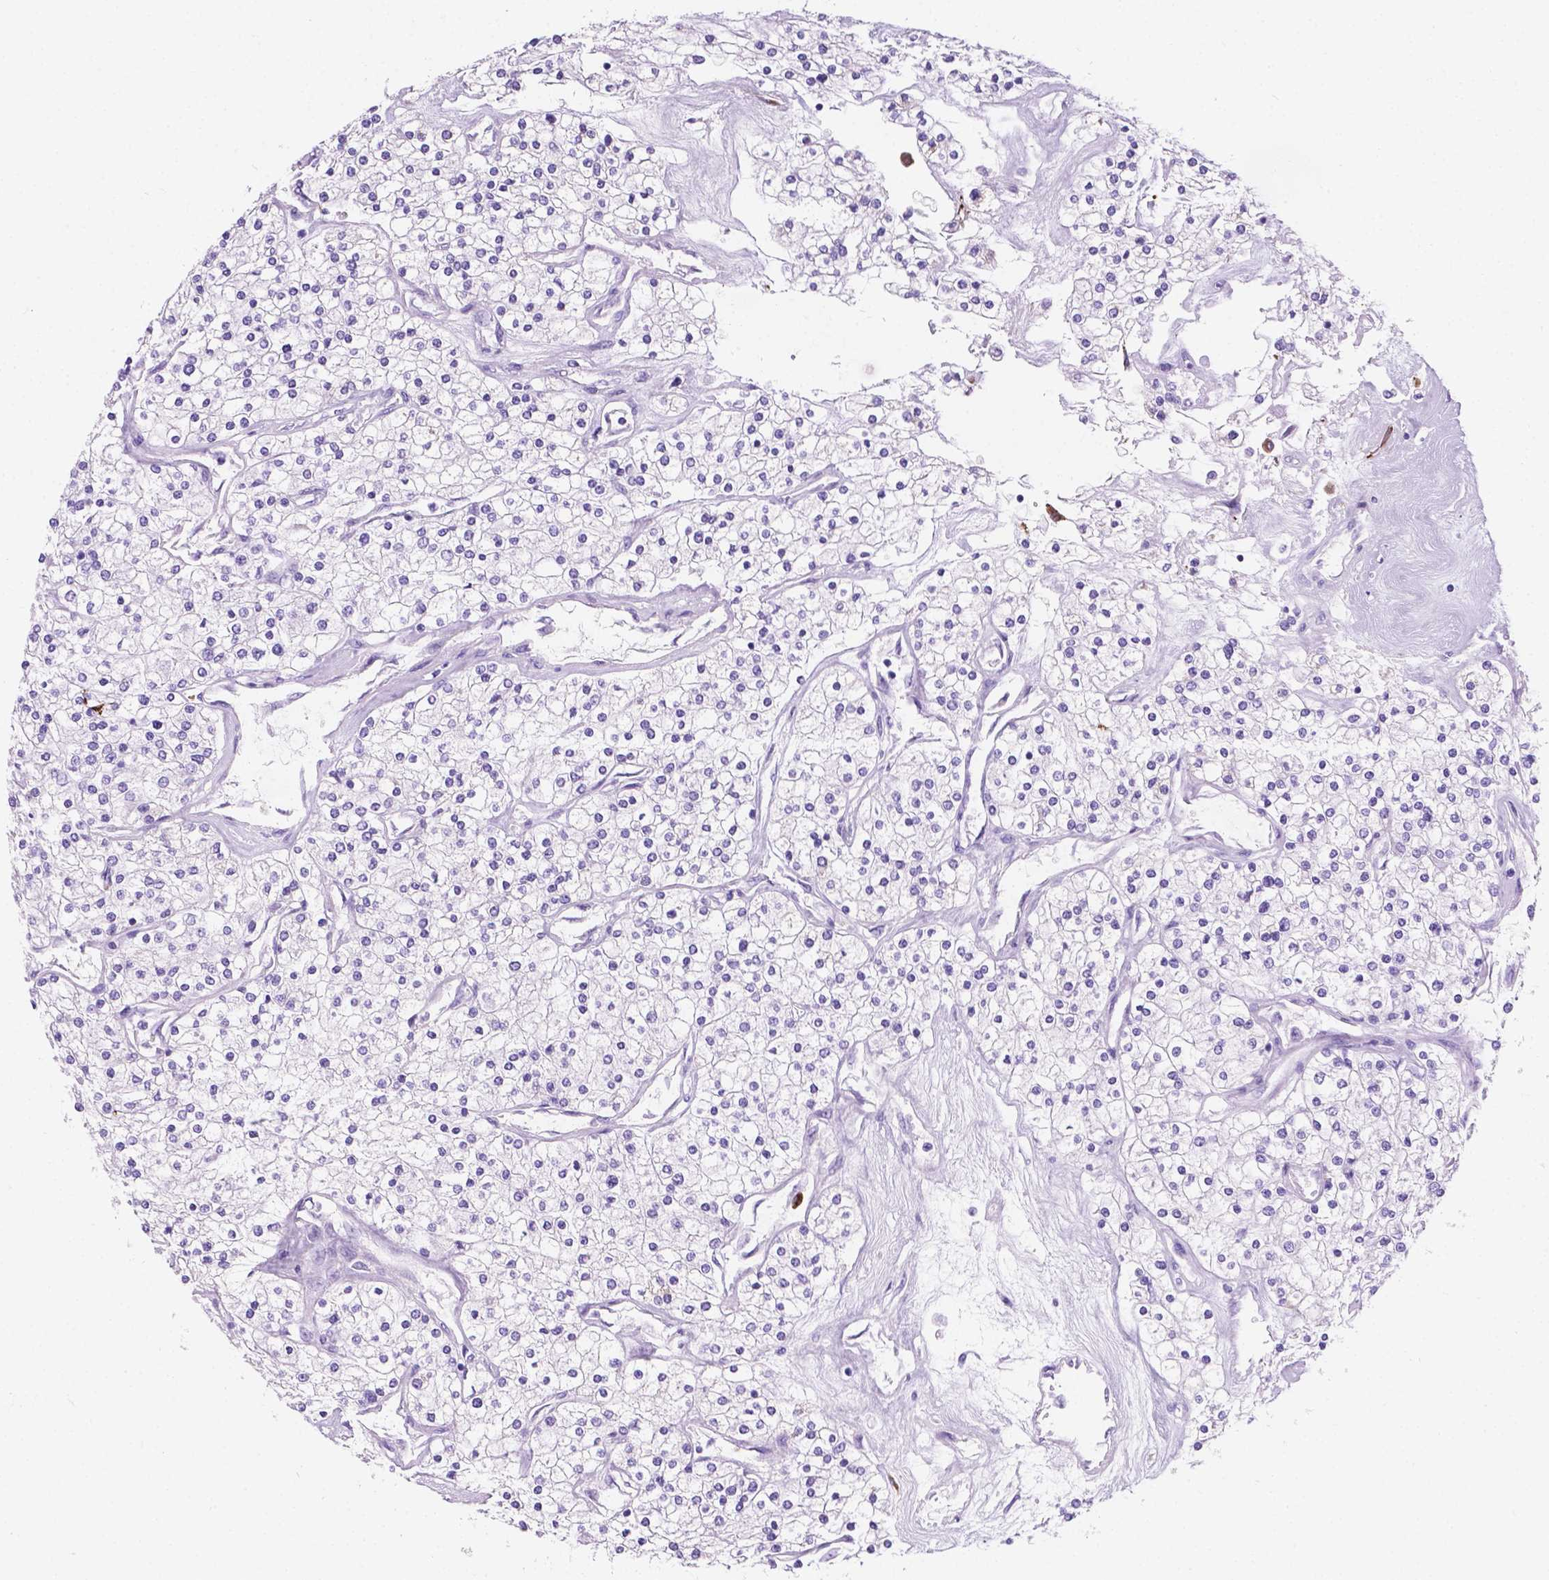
{"staining": {"intensity": "negative", "quantity": "none", "location": "none"}, "tissue": "renal cancer", "cell_type": "Tumor cells", "image_type": "cancer", "snomed": [{"axis": "morphology", "description": "Adenocarcinoma, NOS"}, {"axis": "topography", "description": "Kidney"}], "caption": "This is an immunohistochemistry image of renal cancer (adenocarcinoma). There is no expression in tumor cells.", "gene": "MACF1", "patient": {"sex": "male", "age": 80}}